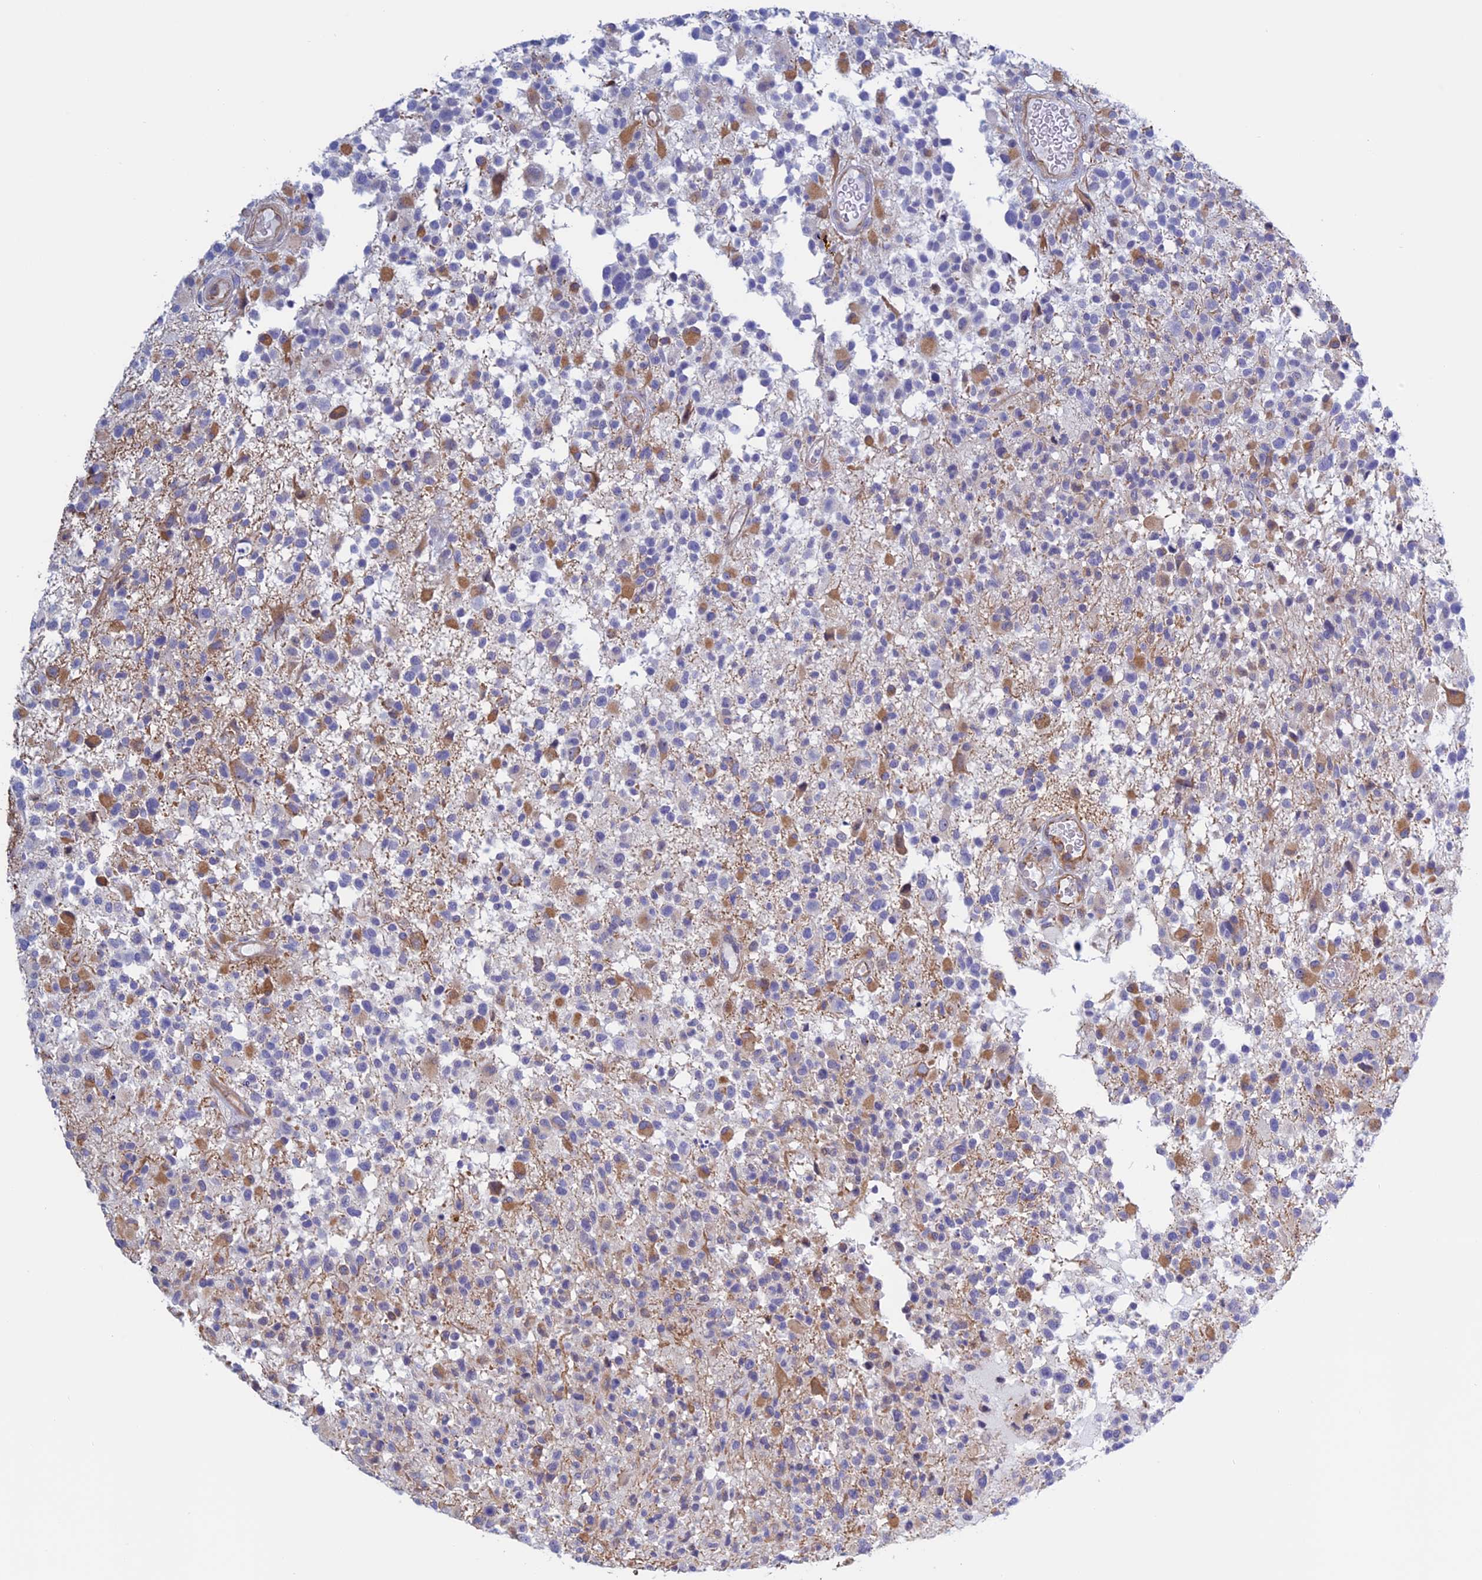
{"staining": {"intensity": "negative", "quantity": "none", "location": "none"}, "tissue": "glioma", "cell_type": "Tumor cells", "image_type": "cancer", "snomed": [{"axis": "morphology", "description": "Glioma, malignant, High grade"}, {"axis": "morphology", "description": "Glioblastoma, NOS"}, {"axis": "topography", "description": "Brain"}], "caption": "Tumor cells show no significant protein positivity in glioma.", "gene": "BCL2L10", "patient": {"sex": "male", "age": 60}}